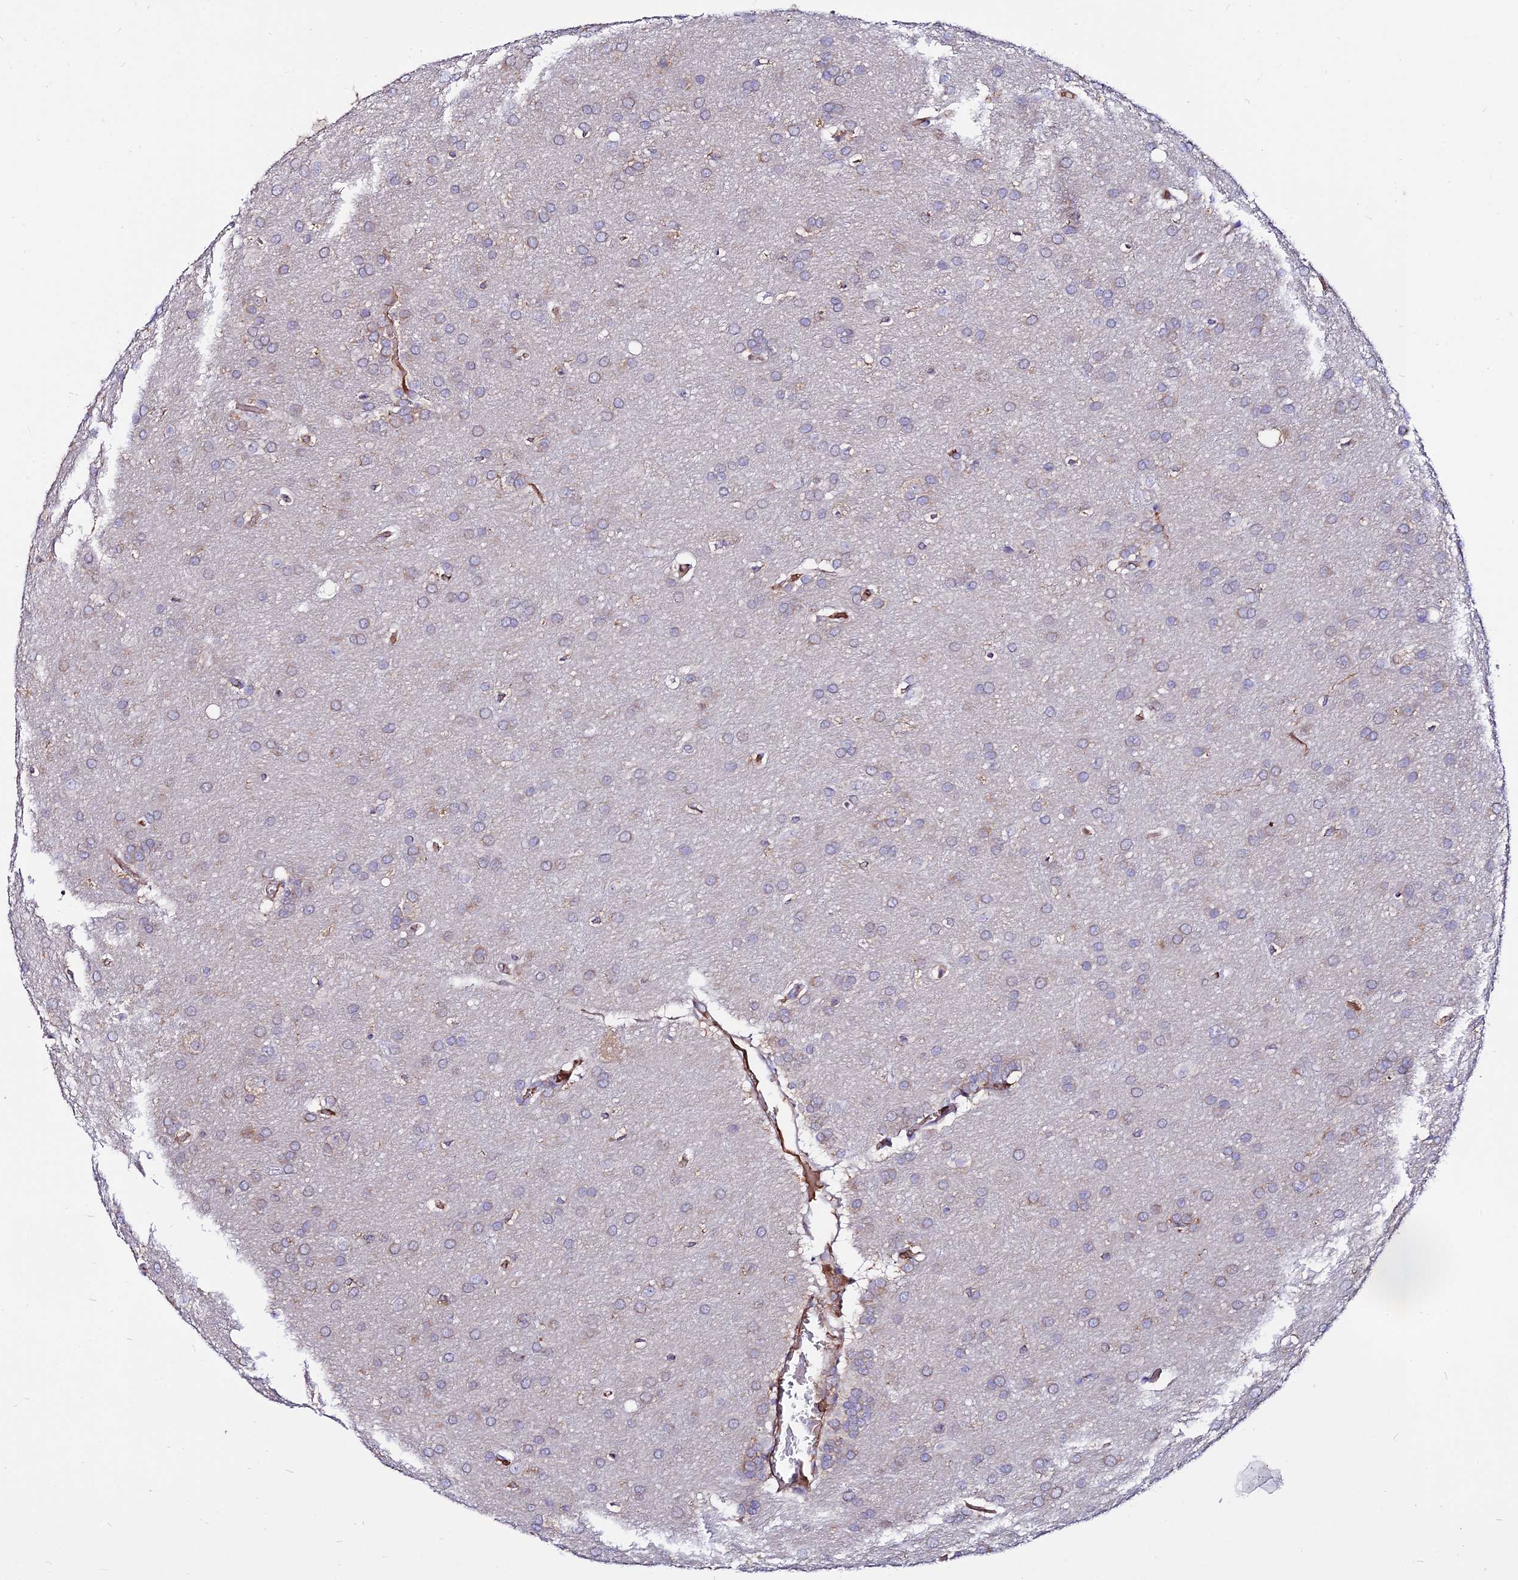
{"staining": {"intensity": "weak", "quantity": "<25%", "location": "cytoplasmic/membranous"}, "tissue": "glioma", "cell_type": "Tumor cells", "image_type": "cancer", "snomed": [{"axis": "morphology", "description": "Glioma, malignant, Low grade"}, {"axis": "topography", "description": "Brain"}], "caption": "Tumor cells show no significant staining in malignant low-grade glioma.", "gene": "PYM1", "patient": {"sex": "female", "age": 32}}